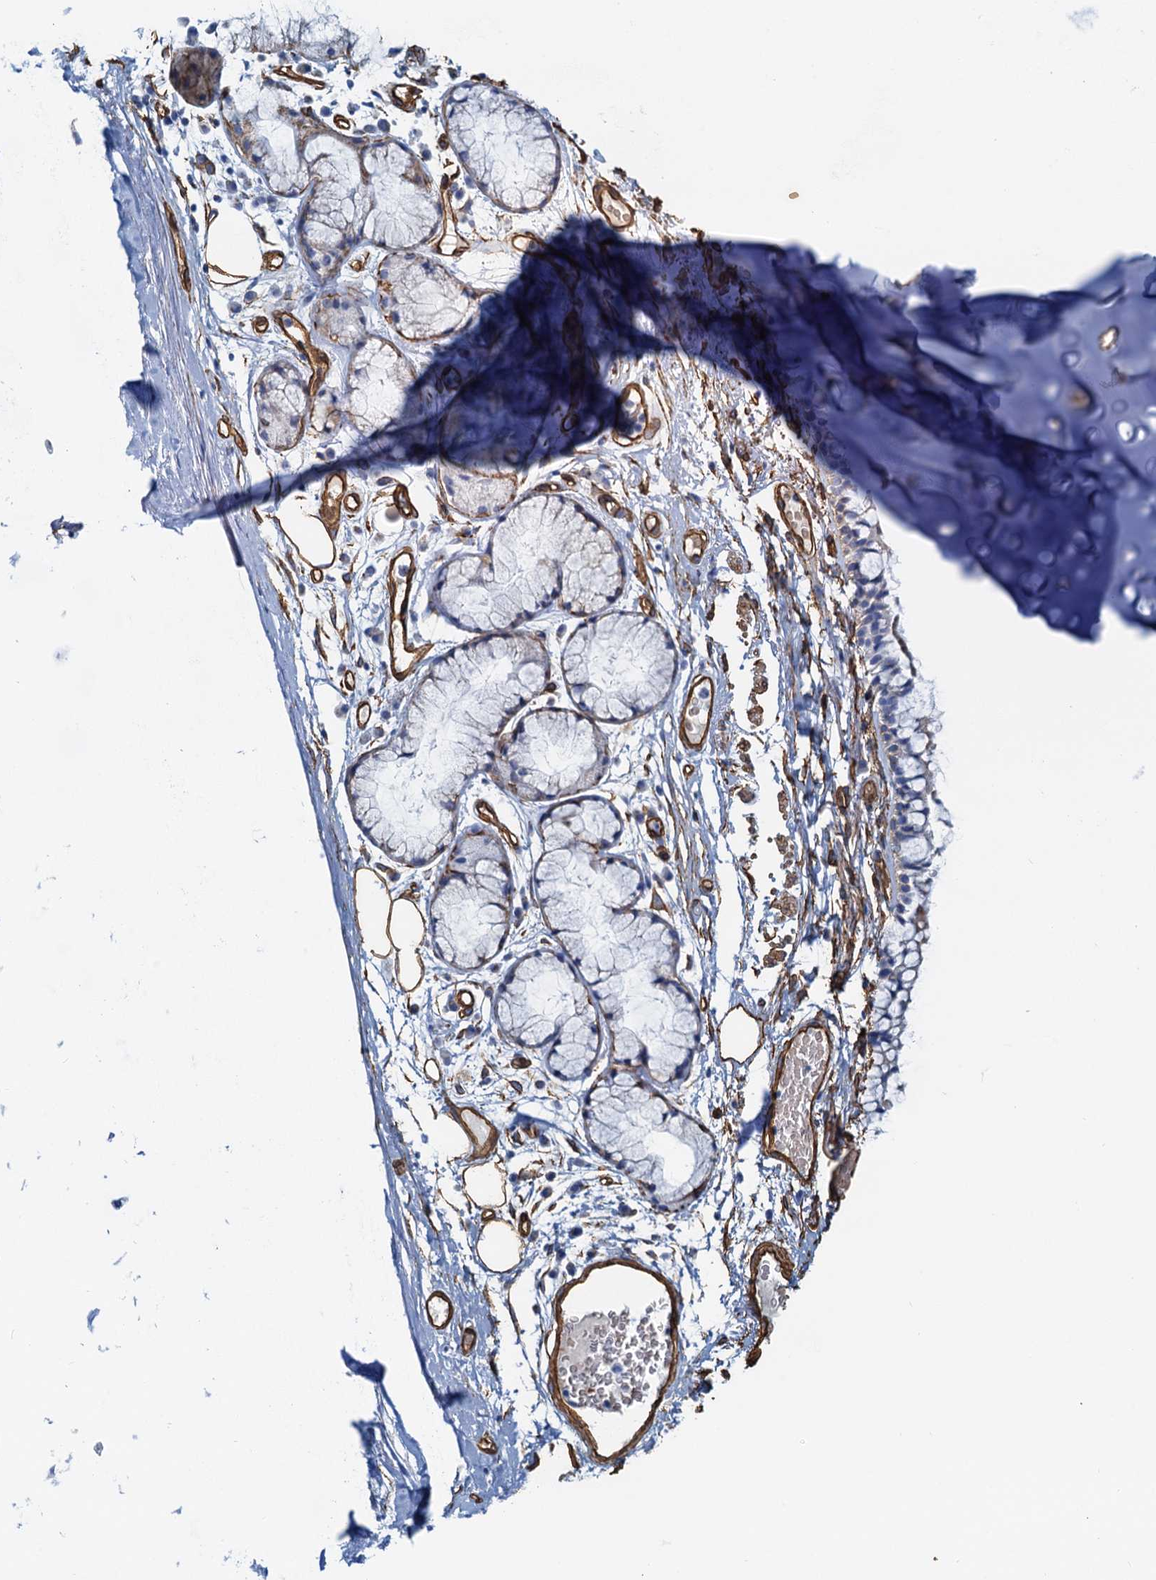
{"staining": {"intensity": "negative", "quantity": "none", "location": "none"}, "tissue": "bronchus", "cell_type": "Respiratory epithelial cells", "image_type": "normal", "snomed": [{"axis": "morphology", "description": "Normal tissue, NOS"}, {"axis": "topography", "description": "Cartilage tissue"}, {"axis": "topography", "description": "Bronchus"}], "caption": "A high-resolution photomicrograph shows immunohistochemistry staining of unremarkable bronchus, which reveals no significant expression in respiratory epithelial cells.", "gene": "DGKG", "patient": {"sex": "female", "age": 73}}